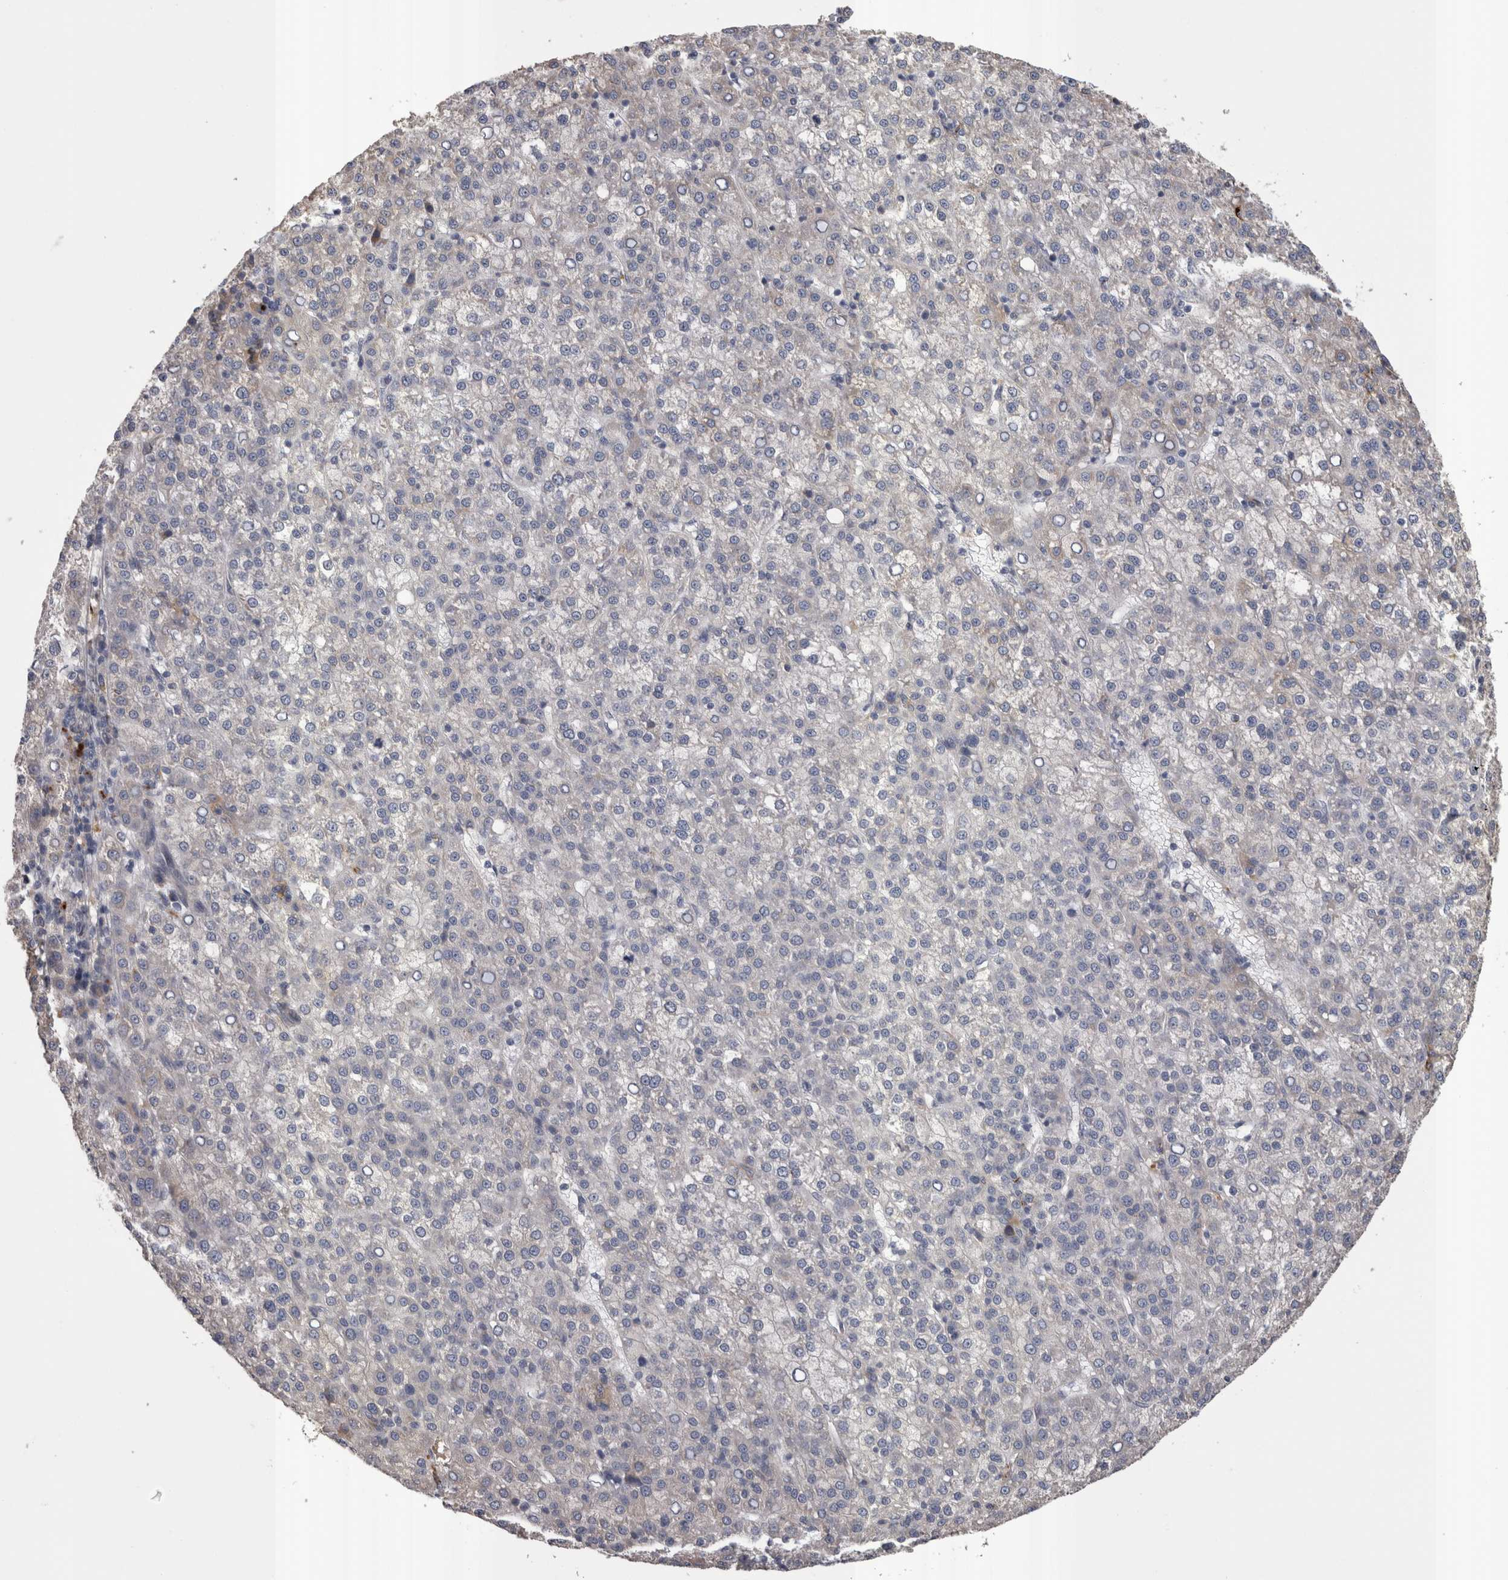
{"staining": {"intensity": "negative", "quantity": "none", "location": "none"}, "tissue": "liver cancer", "cell_type": "Tumor cells", "image_type": "cancer", "snomed": [{"axis": "morphology", "description": "Carcinoma, Hepatocellular, NOS"}, {"axis": "topography", "description": "Liver"}], "caption": "Liver cancer was stained to show a protein in brown. There is no significant positivity in tumor cells.", "gene": "STC1", "patient": {"sex": "female", "age": 58}}